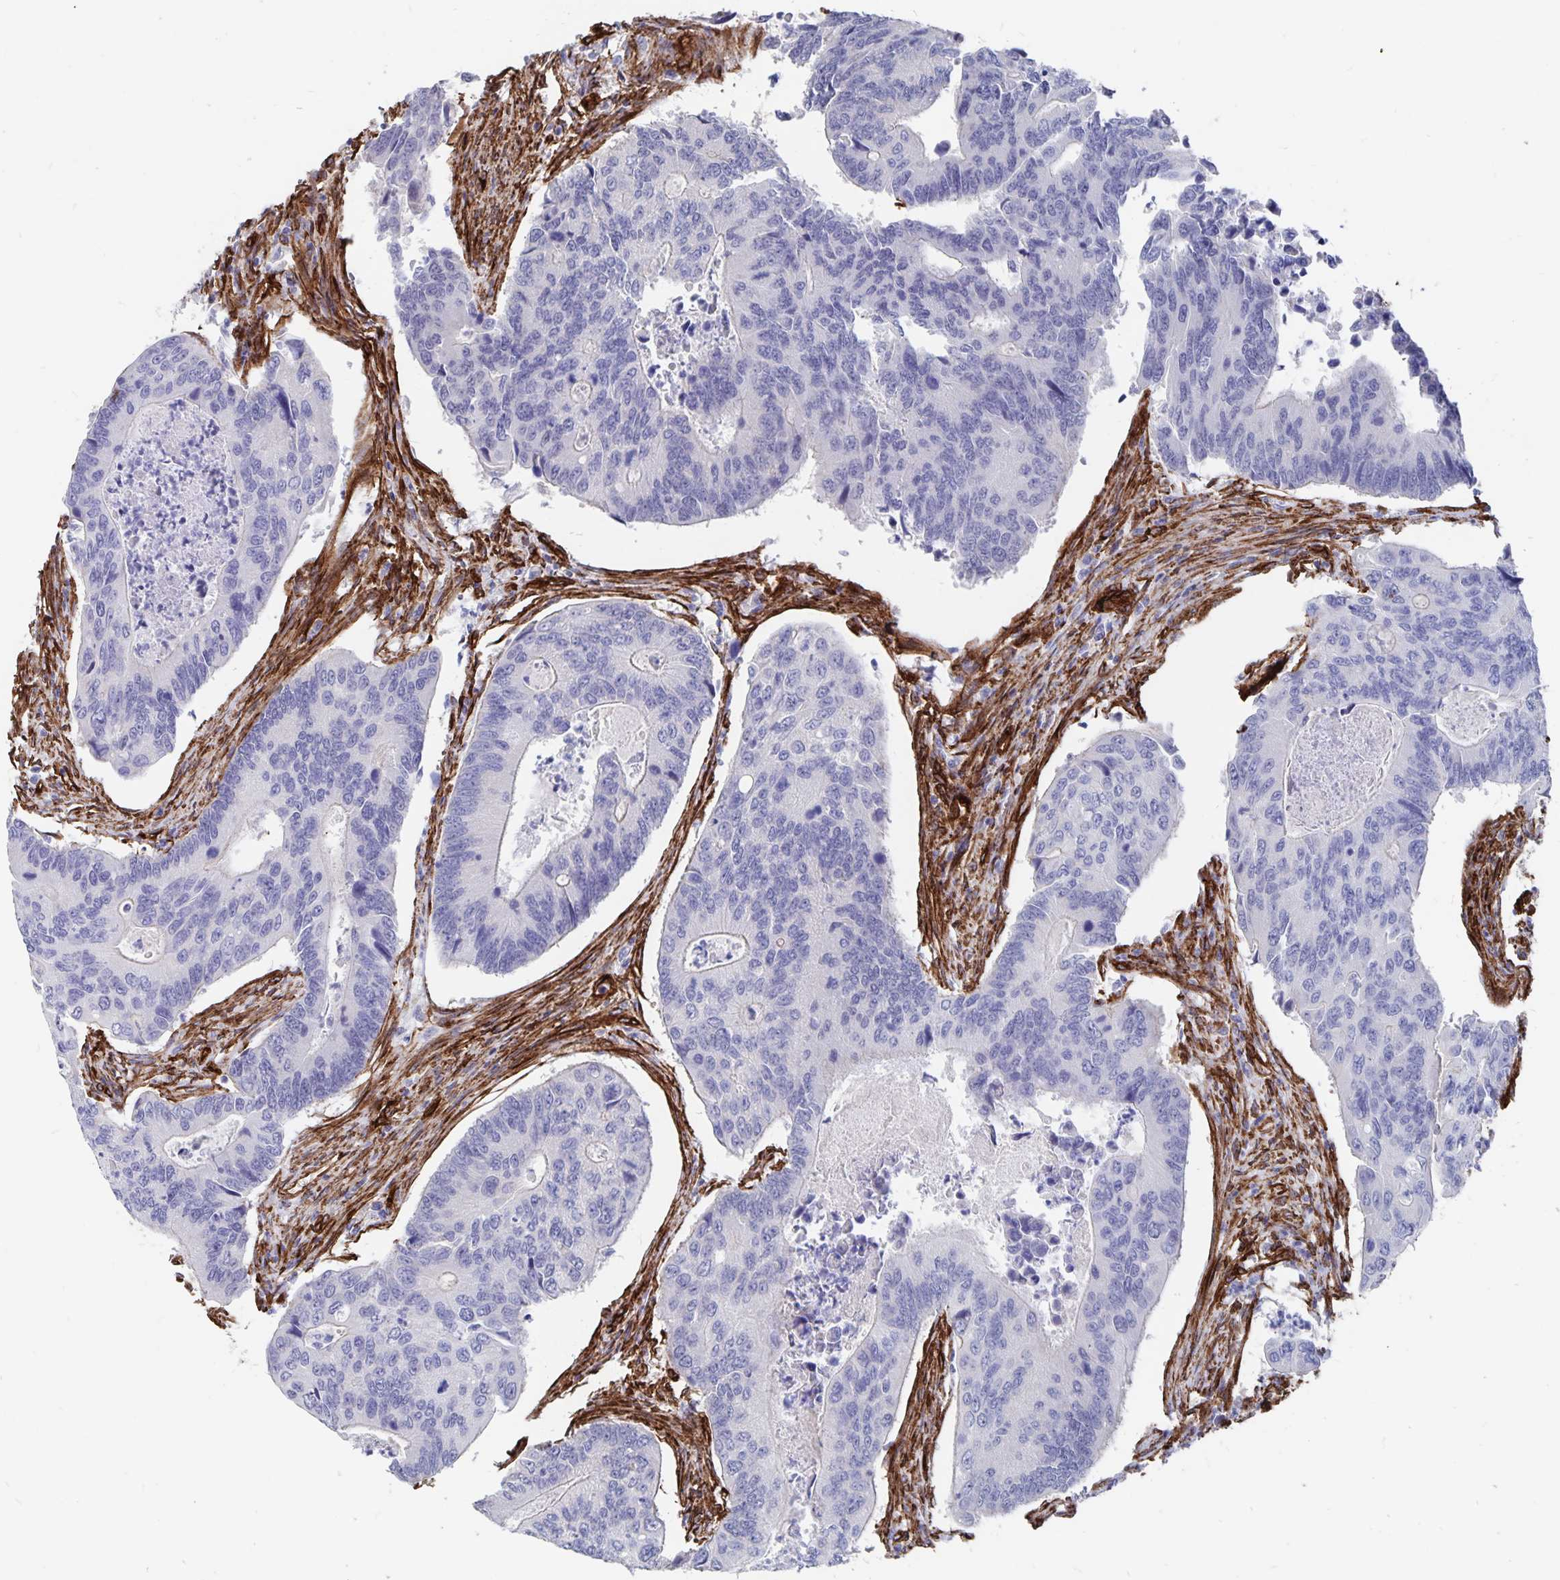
{"staining": {"intensity": "negative", "quantity": "none", "location": "none"}, "tissue": "colorectal cancer", "cell_type": "Tumor cells", "image_type": "cancer", "snomed": [{"axis": "morphology", "description": "Adenocarcinoma, NOS"}, {"axis": "topography", "description": "Colon"}], "caption": "Immunohistochemistry (IHC) of human colorectal cancer demonstrates no positivity in tumor cells.", "gene": "DCHS2", "patient": {"sex": "female", "age": 67}}